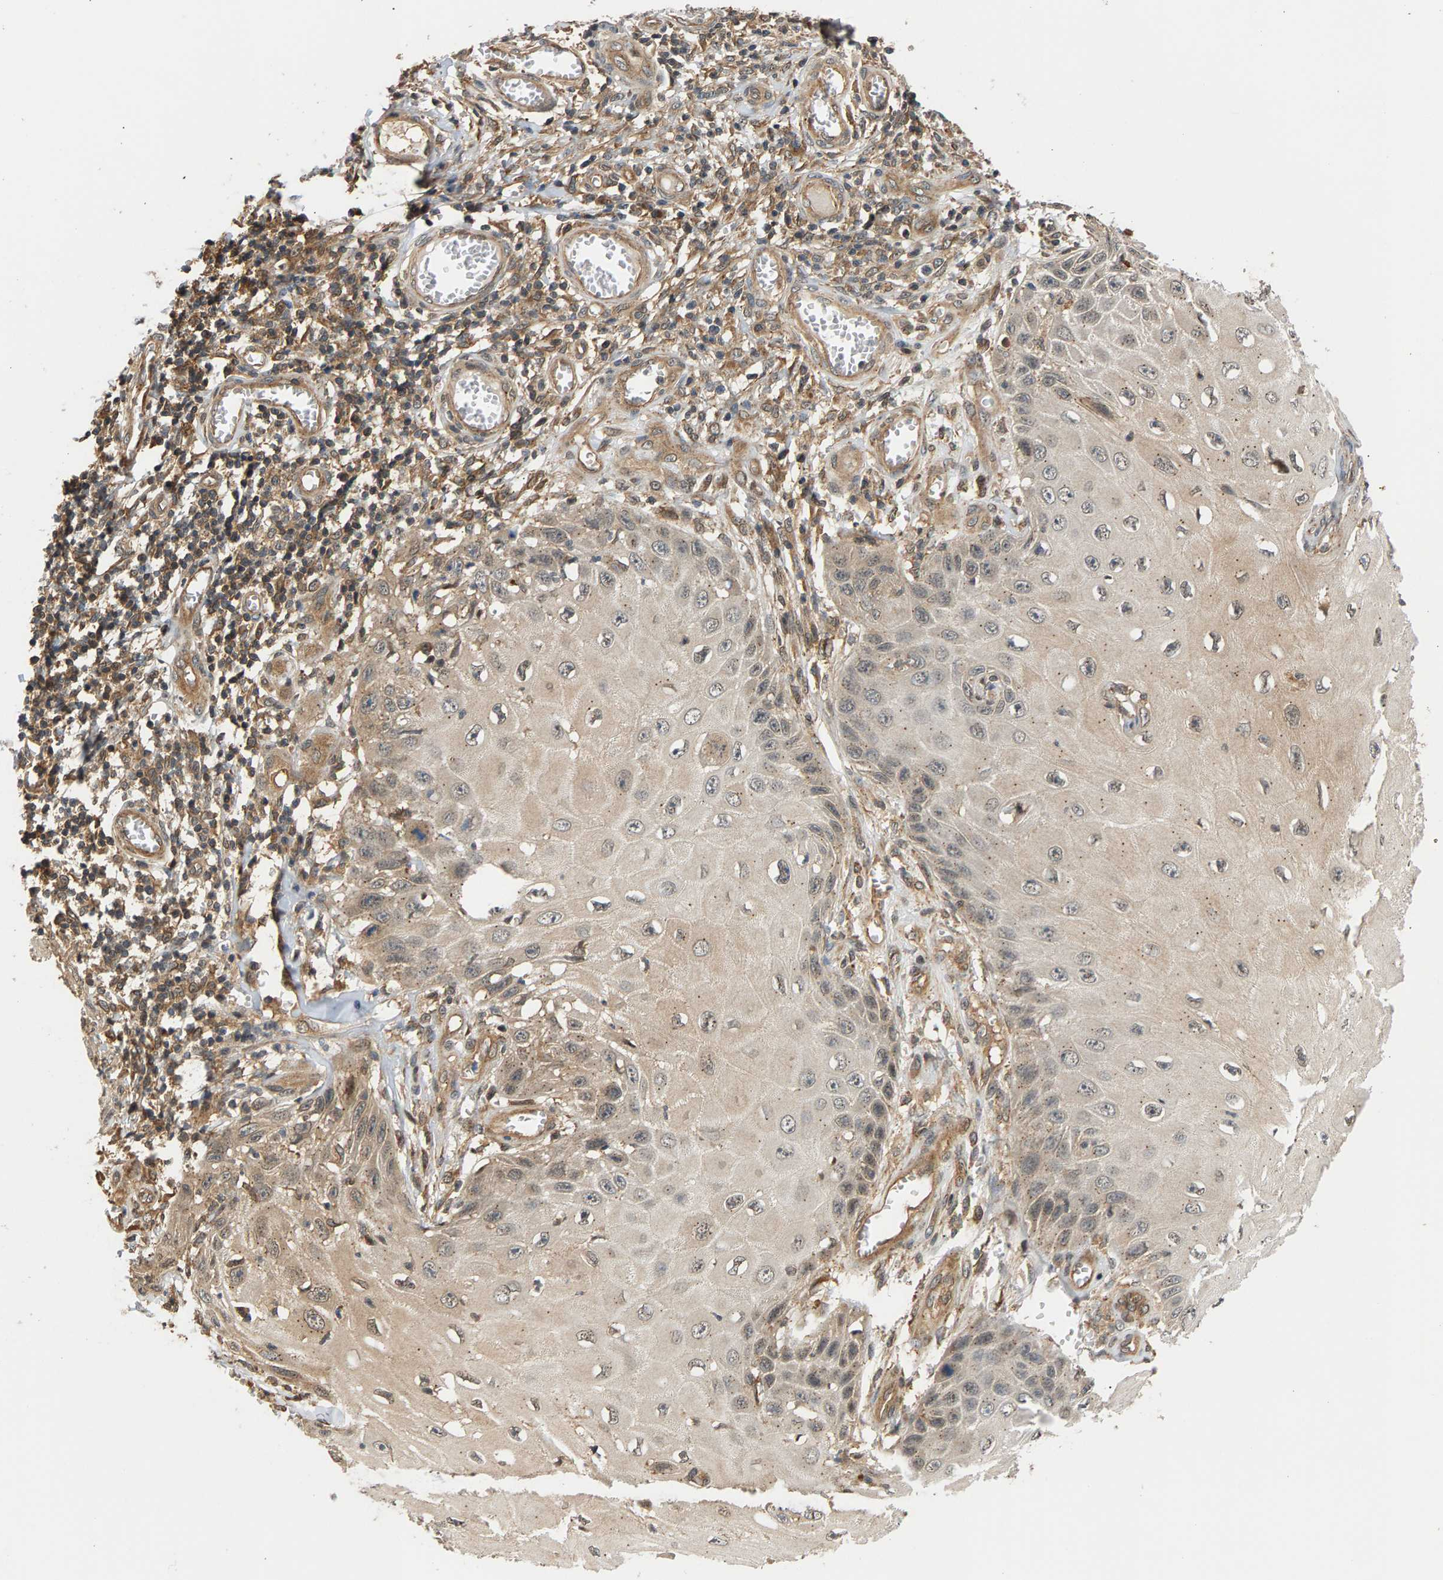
{"staining": {"intensity": "weak", "quantity": "<25%", "location": "cytoplasmic/membranous"}, "tissue": "skin cancer", "cell_type": "Tumor cells", "image_type": "cancer", "snomed": [{"axis": "morphology", "description": "Squamous cell carcinoma, NOS"}, {"axis": "topography", "description": "Skin"}], "caption": "Human skin squamous cell carcinoma stained for a protein using immunohistochemistry (IHC) reveals no positivity in tumor cells.", "gene": "MAP2K5", "patient": {"sex": "female", "age": 73}}